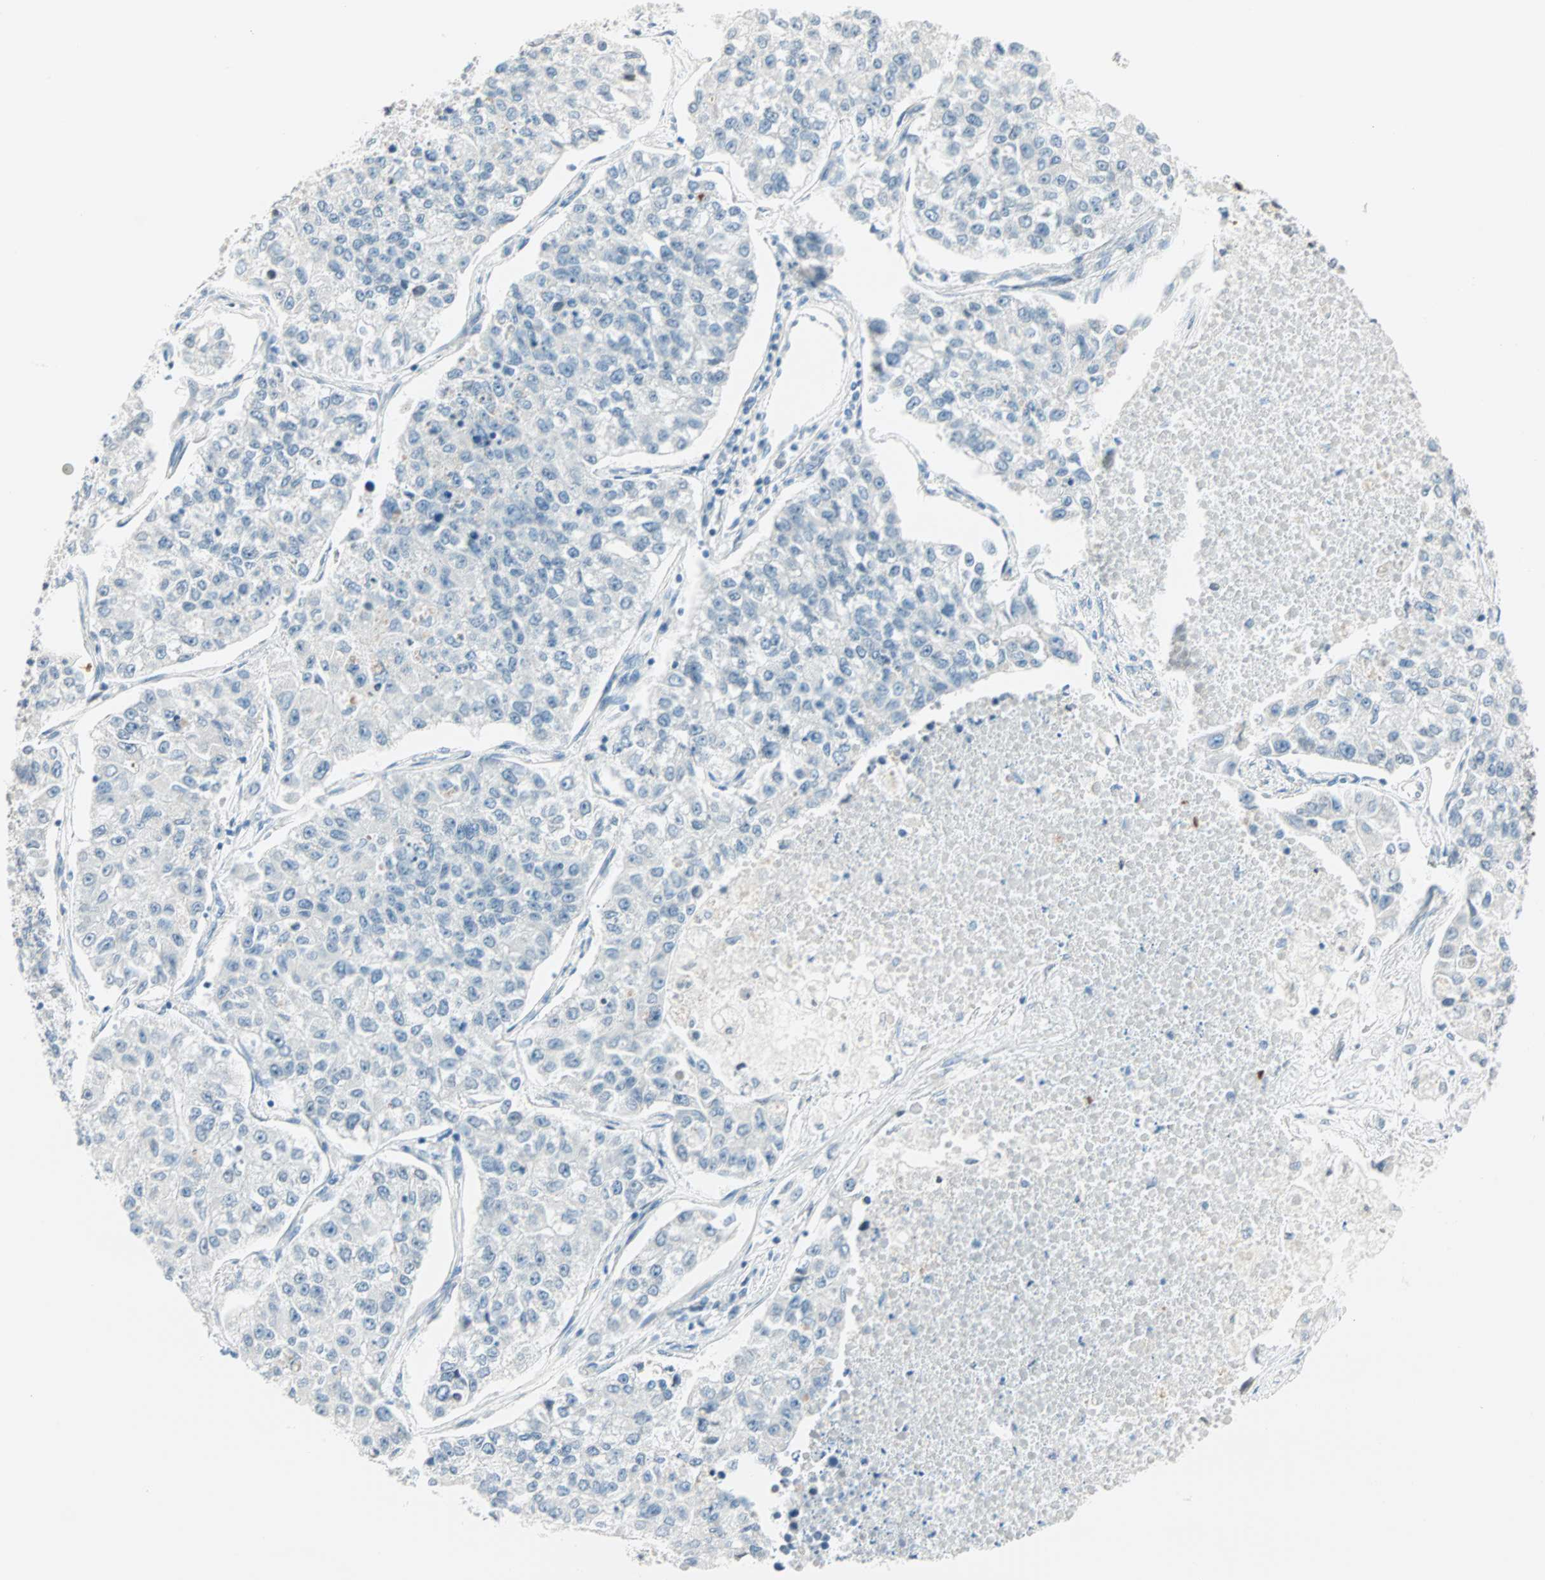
{"staining": {"intensity": "negative", "quantity": "none", "location": "none"}, "tissue": "lung cancer", "cell_type": "Tumor cells", "image_type": "cancer", "snomed": [{"axis": "morphology", "description": "Adenocarcinoma, NOS"}, {"axis": "topography", "description": "Lung"}], "caption": "Immunohistochemical staining of lung cancer shows no significant positivity in tumor cells.", "gene": "BCAN", "patient": {"sex": "male", "age": 49}}